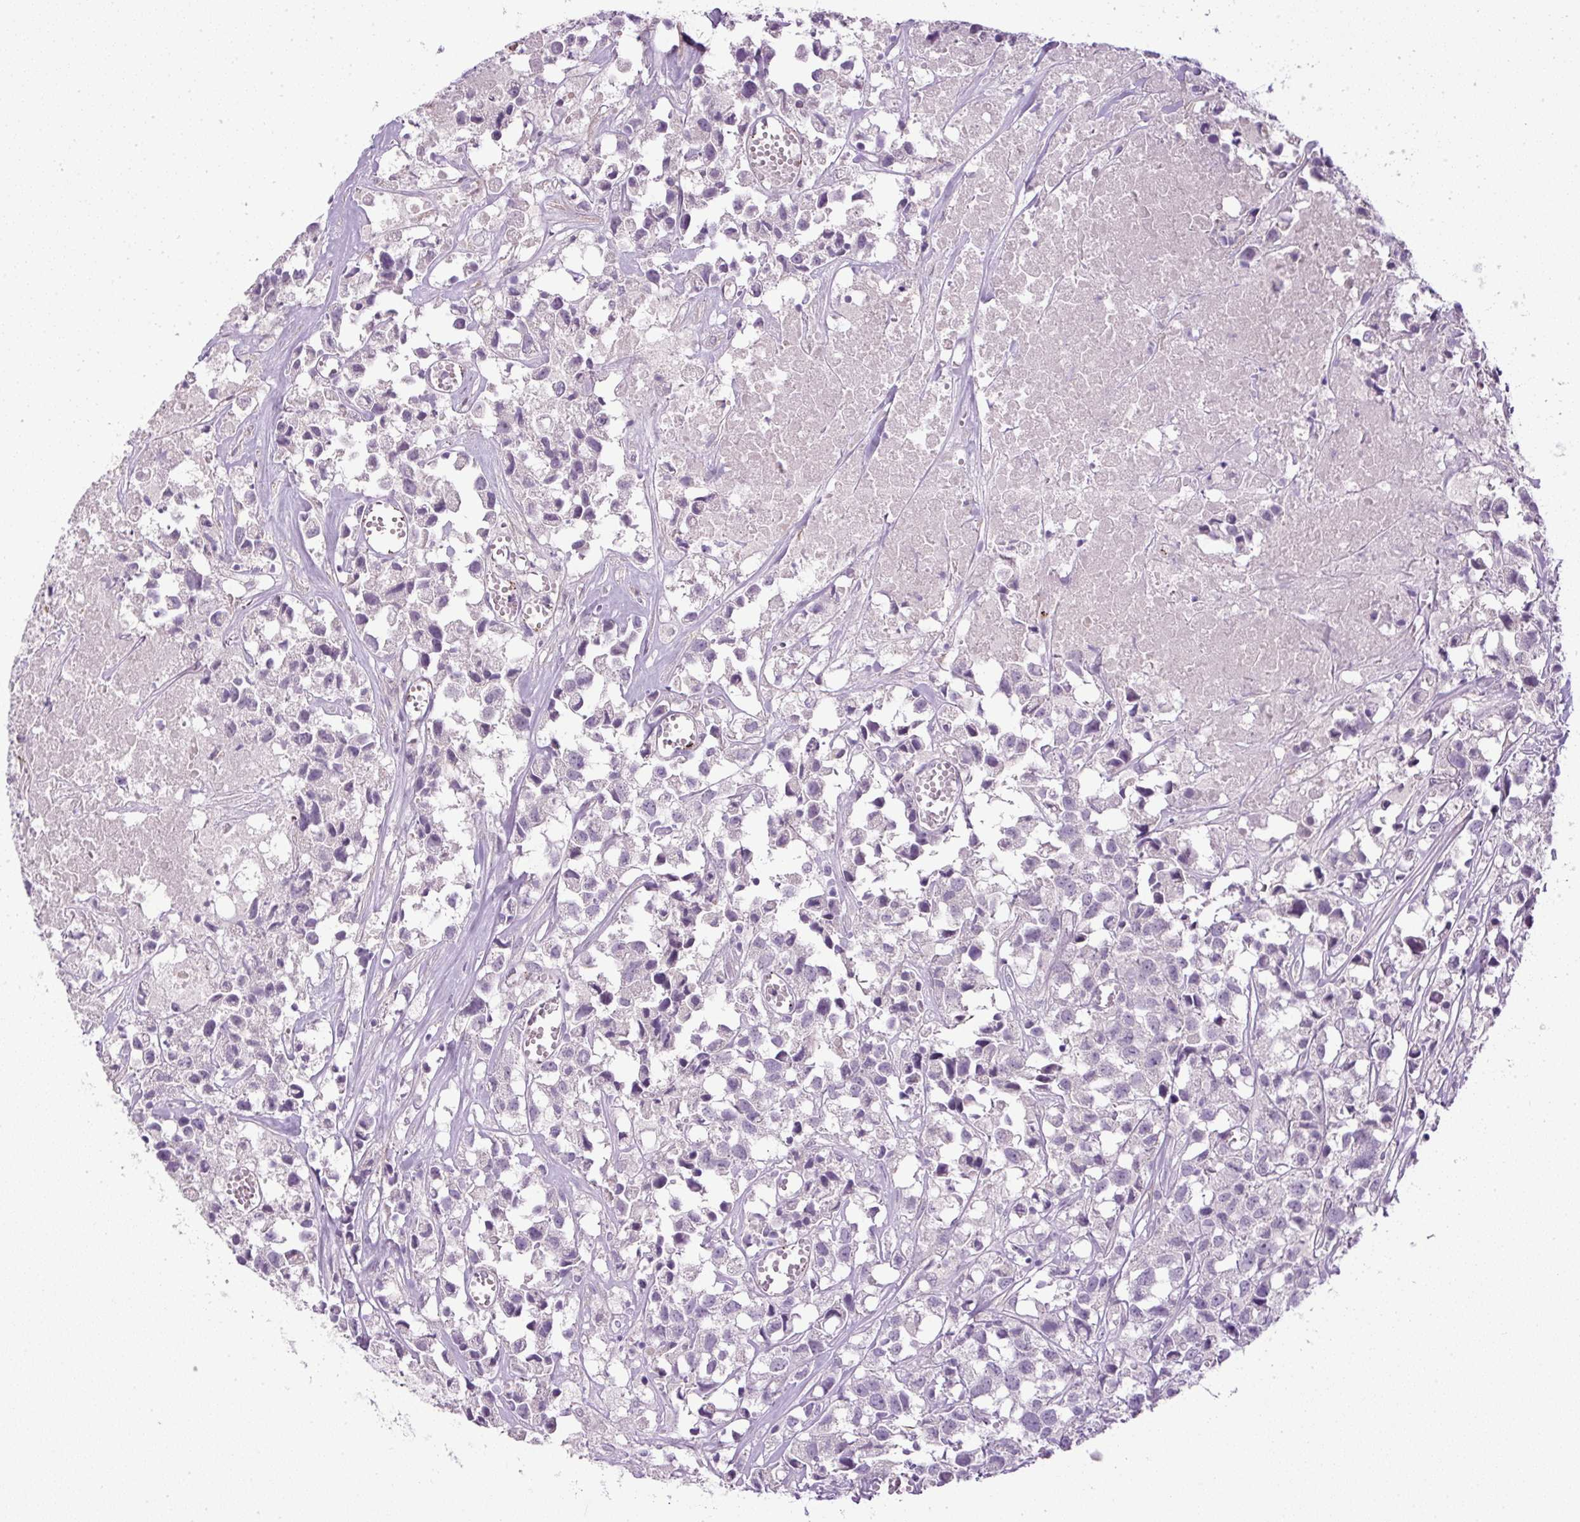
{"staining": {"intensity": "negative", "quantity": "none", "location": "none"}, "tissue": "urothelial cancer", "cell_type": "Tumor cells", "image_type": "cancer", "snomed": [{"axis": "morphology", "description": "Urothelial carcinoma, High grade"}, {"axis": "topography", "description": "Urinary bladder"}], "caption": "Immunohistochemistry of human urothelial cancer demonstrates no expression in tumor cells.", "gene": "LEFTY2", "patient": {"sex": "female", "age": 75}}